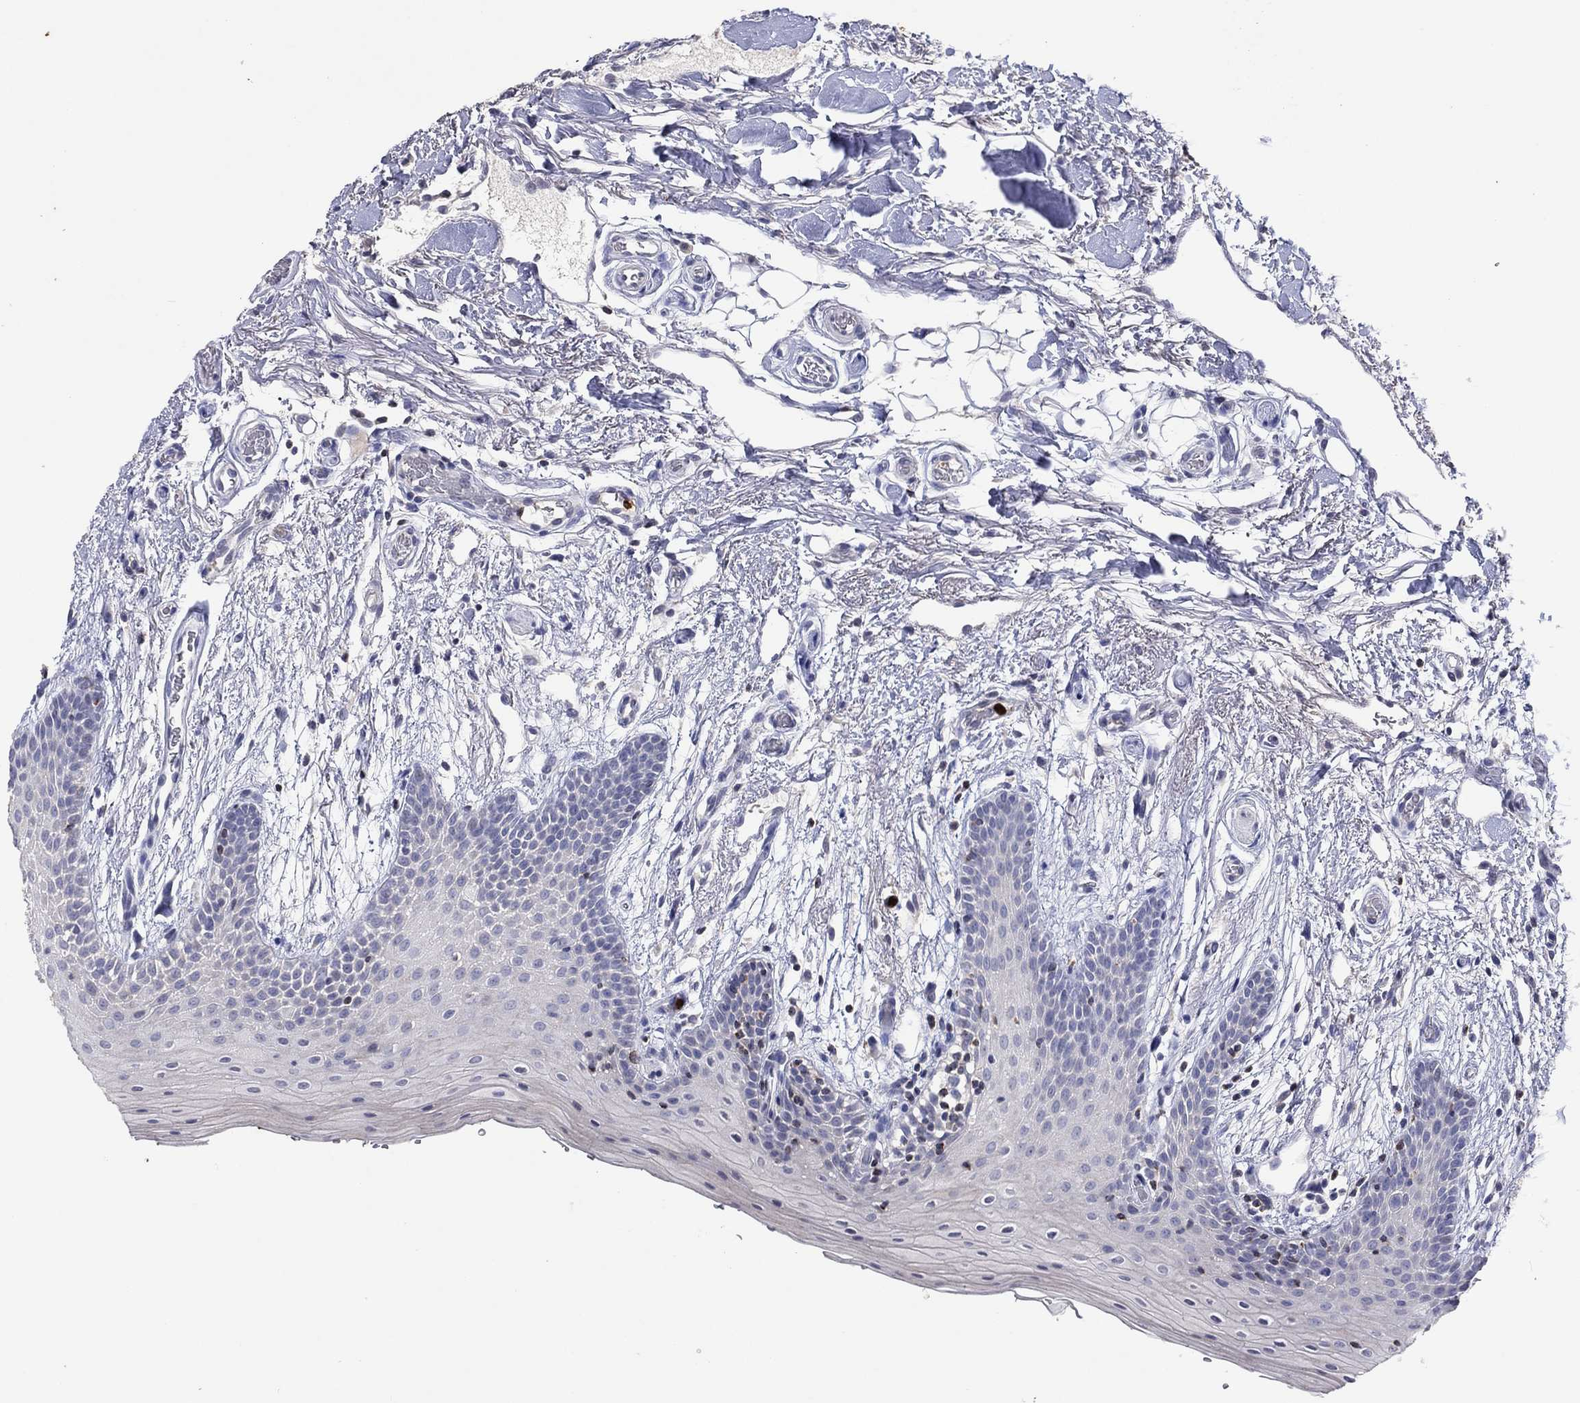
{"staining": {"intensity": "negative", "quantity": "none", "location": "none"}, "tissue": "oral mucosa", "cell_type": "Squamous epithelial cells", "image_type": "normal", "snomed": [{"axis": "morphology", "description": "Normal tissue, NOS"}, {"axis": "topography", "description": "Oral tissue"}, {"axis": "topography", "description": "Tounge, NOS"}], "caption": "High magnification brightfield microscopy of unremarkable oral mucosa stained with DAB (brown) and counterstained with hematoxylin (blue): squamous epithelial cells show no significant staining. (DAB (3,3'-diaminobenzidine) IHC, high magnification).", "gene": "CCL5", "patient": {"sex": "female", "age": 86}}